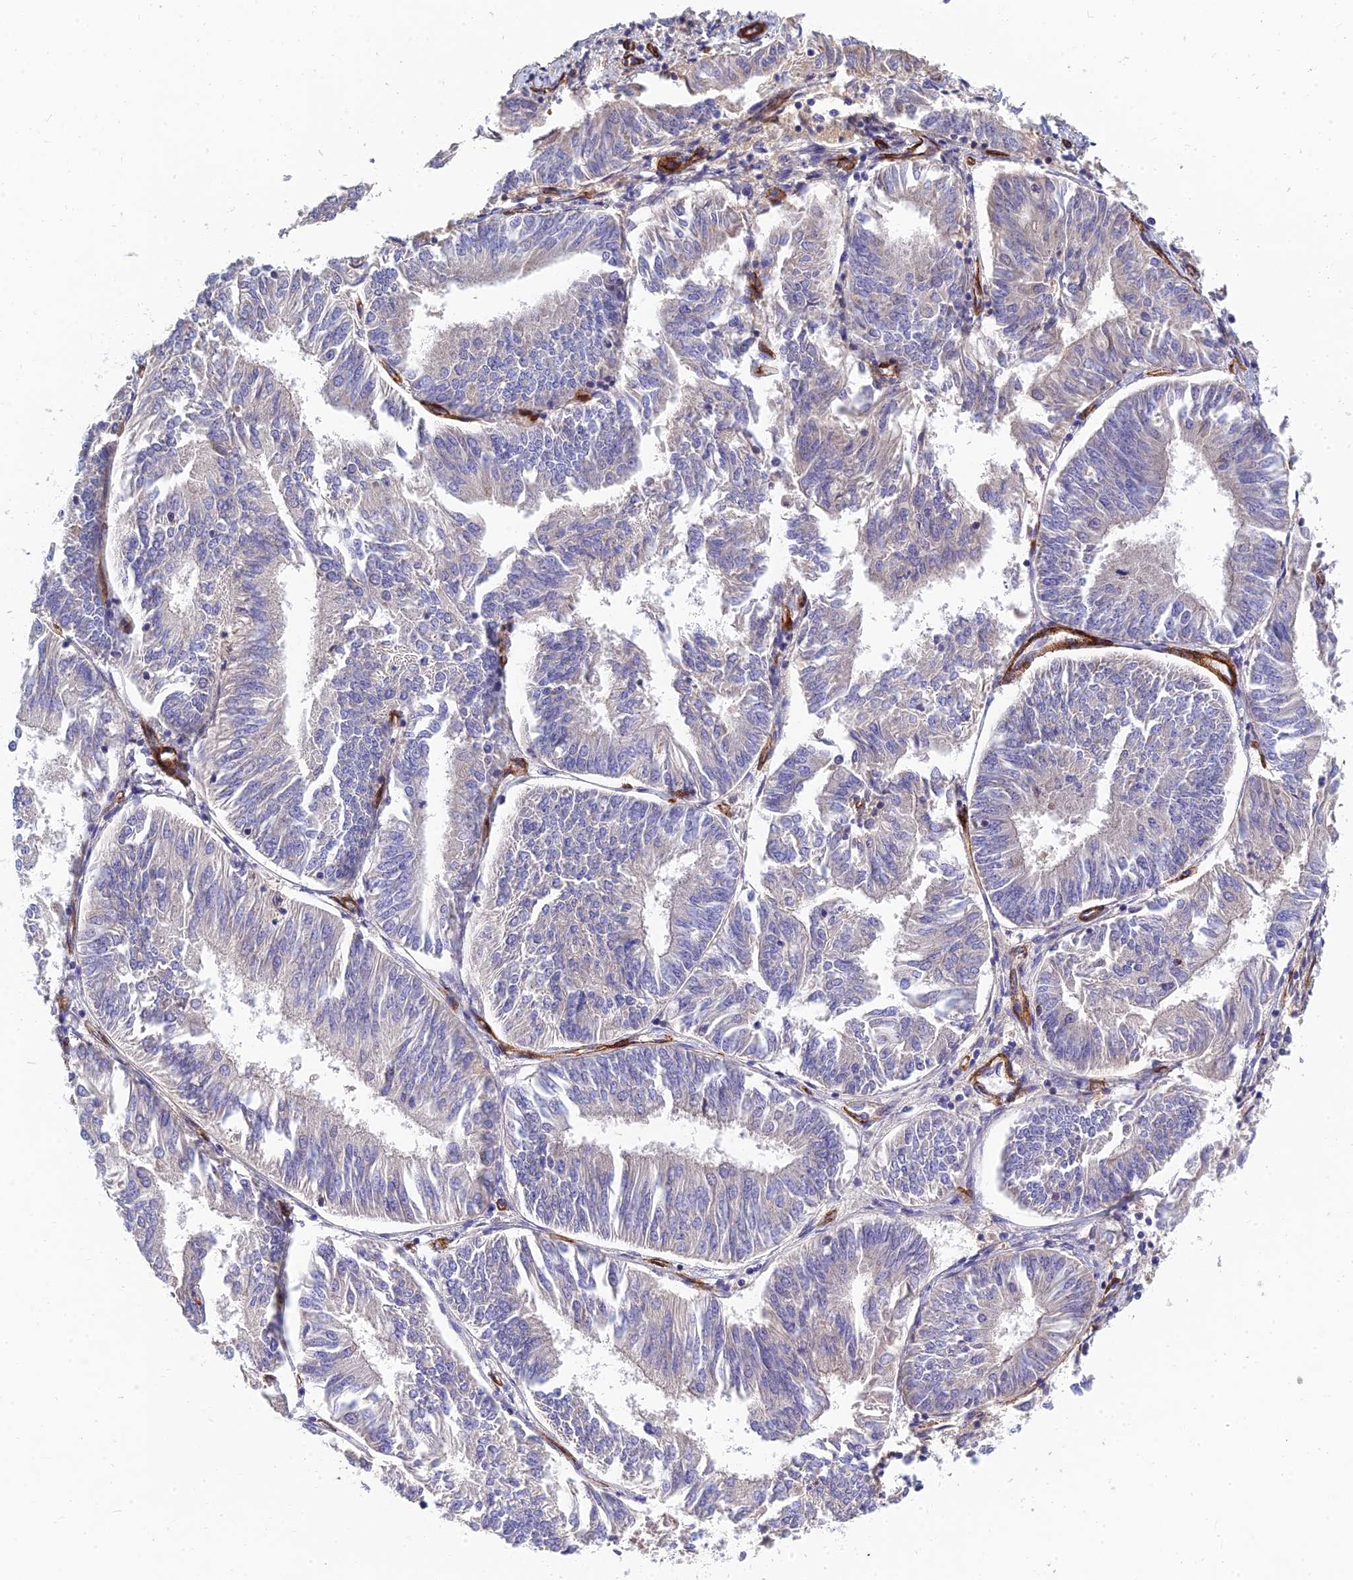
{"staining": {"intensity": "negative", "quantity": "none", "location": "none"}, "tissue": "endometrial cancer", "cell_type": "Tumor cells", "image_type": "cancer", "snomed": [{"axis": "morphology", "description": "Adenocarcinoma, NOS"}, {"axis": "topography", "description": "Endometrium"}], "caption": "Protein analysis of endometrial cancer demonstrates no significant expression in tumor cells.", "gene": "MRPL35", "patient": {"sex": "female", "age": 58}}